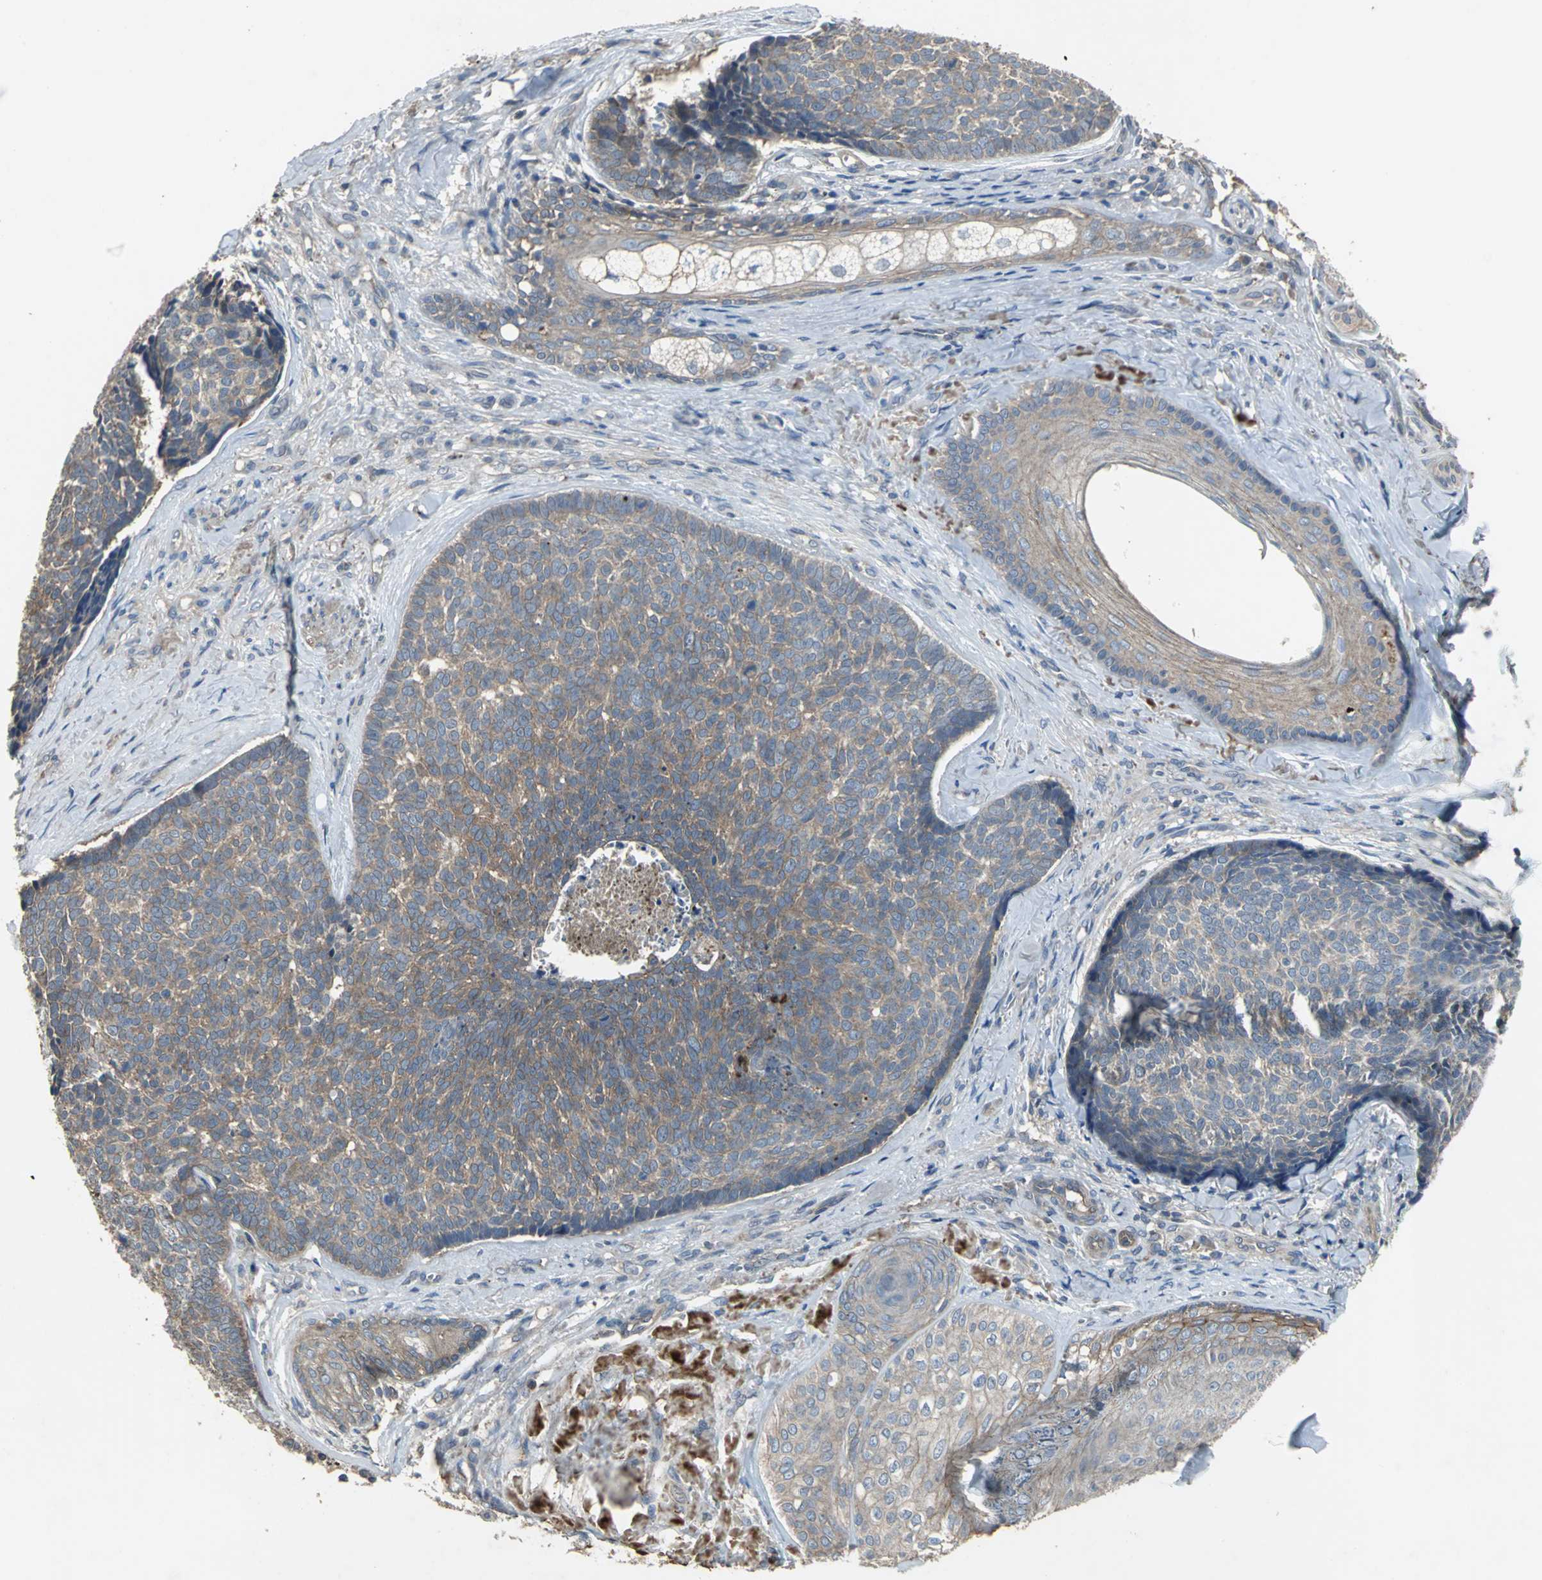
{"staining": {"intensity": "moderate", "quantity": ">75%", "location": "cytoplasmic/membranous"}, "tissue": "skin cancer", "cell_type": "Tumor cells", "image_type": "cancer", "snomed": [{"axis": "morphology", "description": "Basal cell carcinoma"}, {"axis": "topography", "description": "Skin"}], "caption": "Protein staining reveals moderate cytoplasmic/membranous staining in approximately >75% of tumor cells in skin cancer. Using DAB (3,3'-diaminobenzidine) (brown) and hematoxylin (blue) stains, captured at high magnification using brightfield microscopy.", "gene": "MET", "patient": {"sex": "male", "age": 84}}